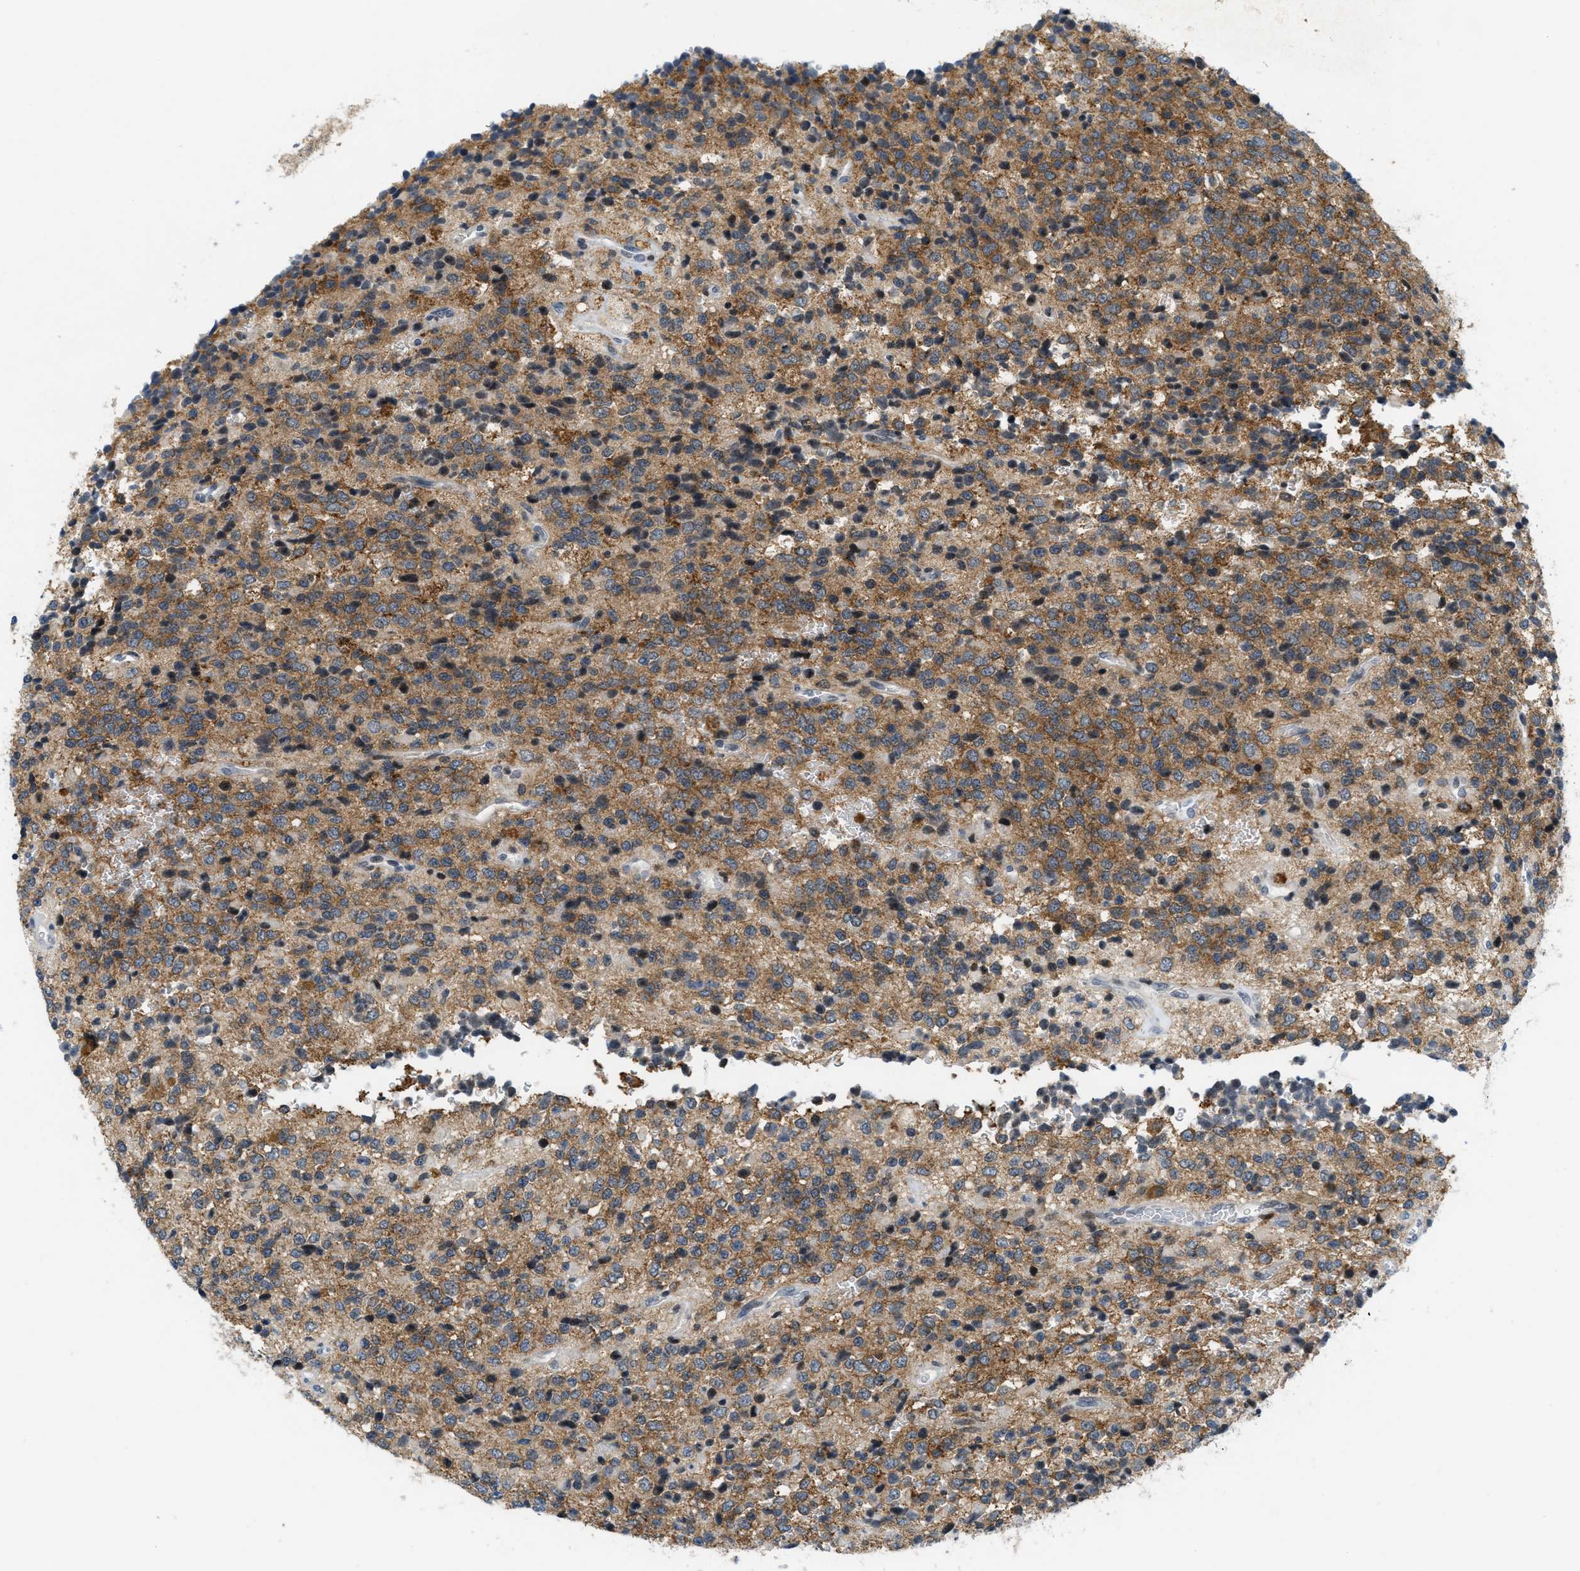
{"staining": {"intensity": "moderate", "quantity": ">75%", "location": "cytoplasmic/membranous"}, "tissue": "glioma", "cell_type": "Tumor cells", "image_type": "cancer", "snomed": [{"axis": "morphology", "description": "Glioma, malignant, High grade"}, {"axis": "topography", "description": "pancreas cauda"}], "caption": "A brown stain labels moderate cytoplasmic/membranous expression of a protein in human glioma tumor cells.", "gene": "ING1", "patient": {"sex": "male", "age": 60}}